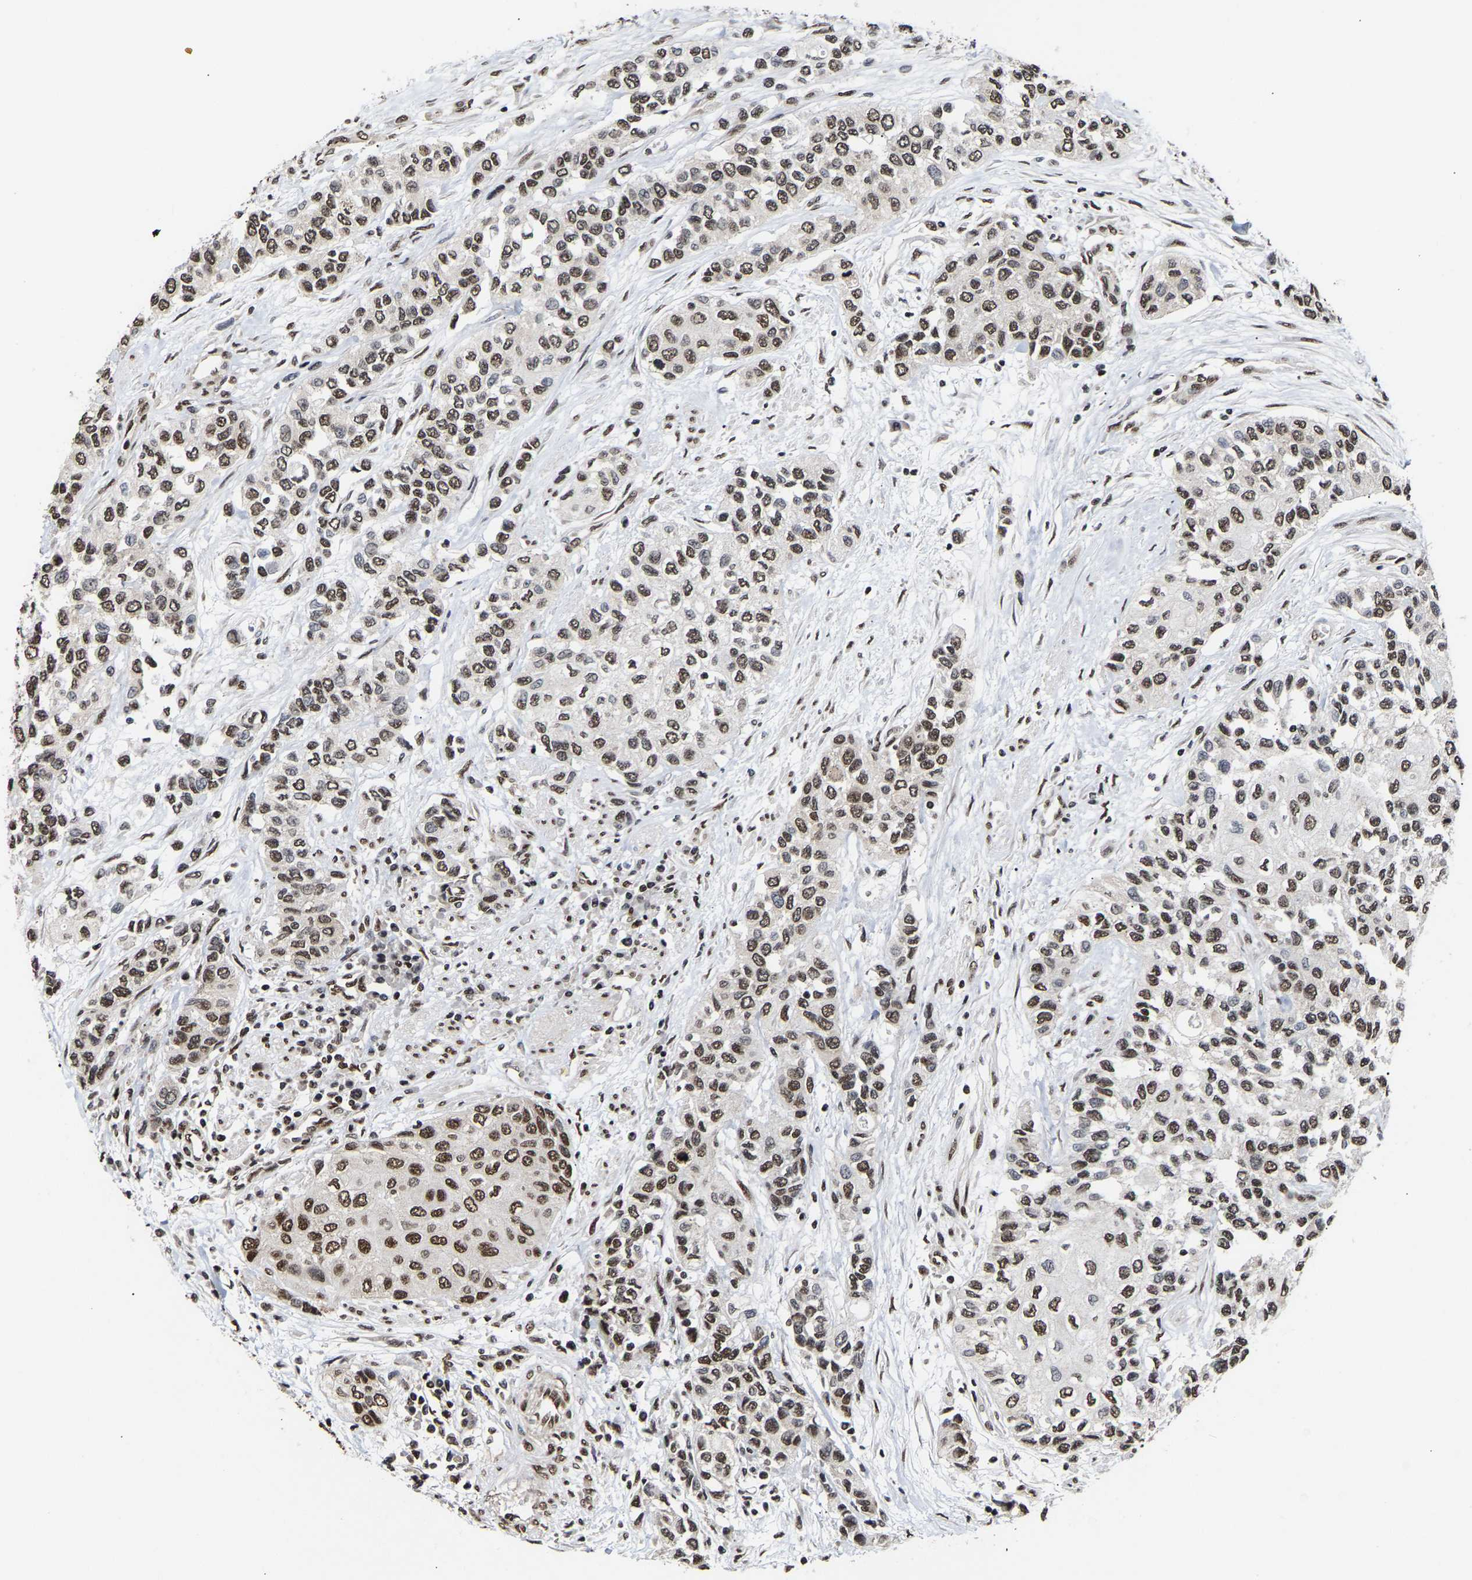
{"staining": {"intensity": "moderate", "quantity": ">75%", "location": "nuclear"}, "tissue": "urothelial cancer", "cell_type": "Tumor cells", "image_type": "cancer", "snomed": [{"axis": "morphology", "description": "Urothelial carcinoma, High grade"}, {"axis": "topography", "description": "Urinary bladder"}], "caption": "Brown immunohistochemical staining in high-grade urothelial carcinoma displays moderate nuclear positivity in about >75% of tumor cells.", "gene": "PSIP1", "patient": {"sex": "female", "age": 56}}